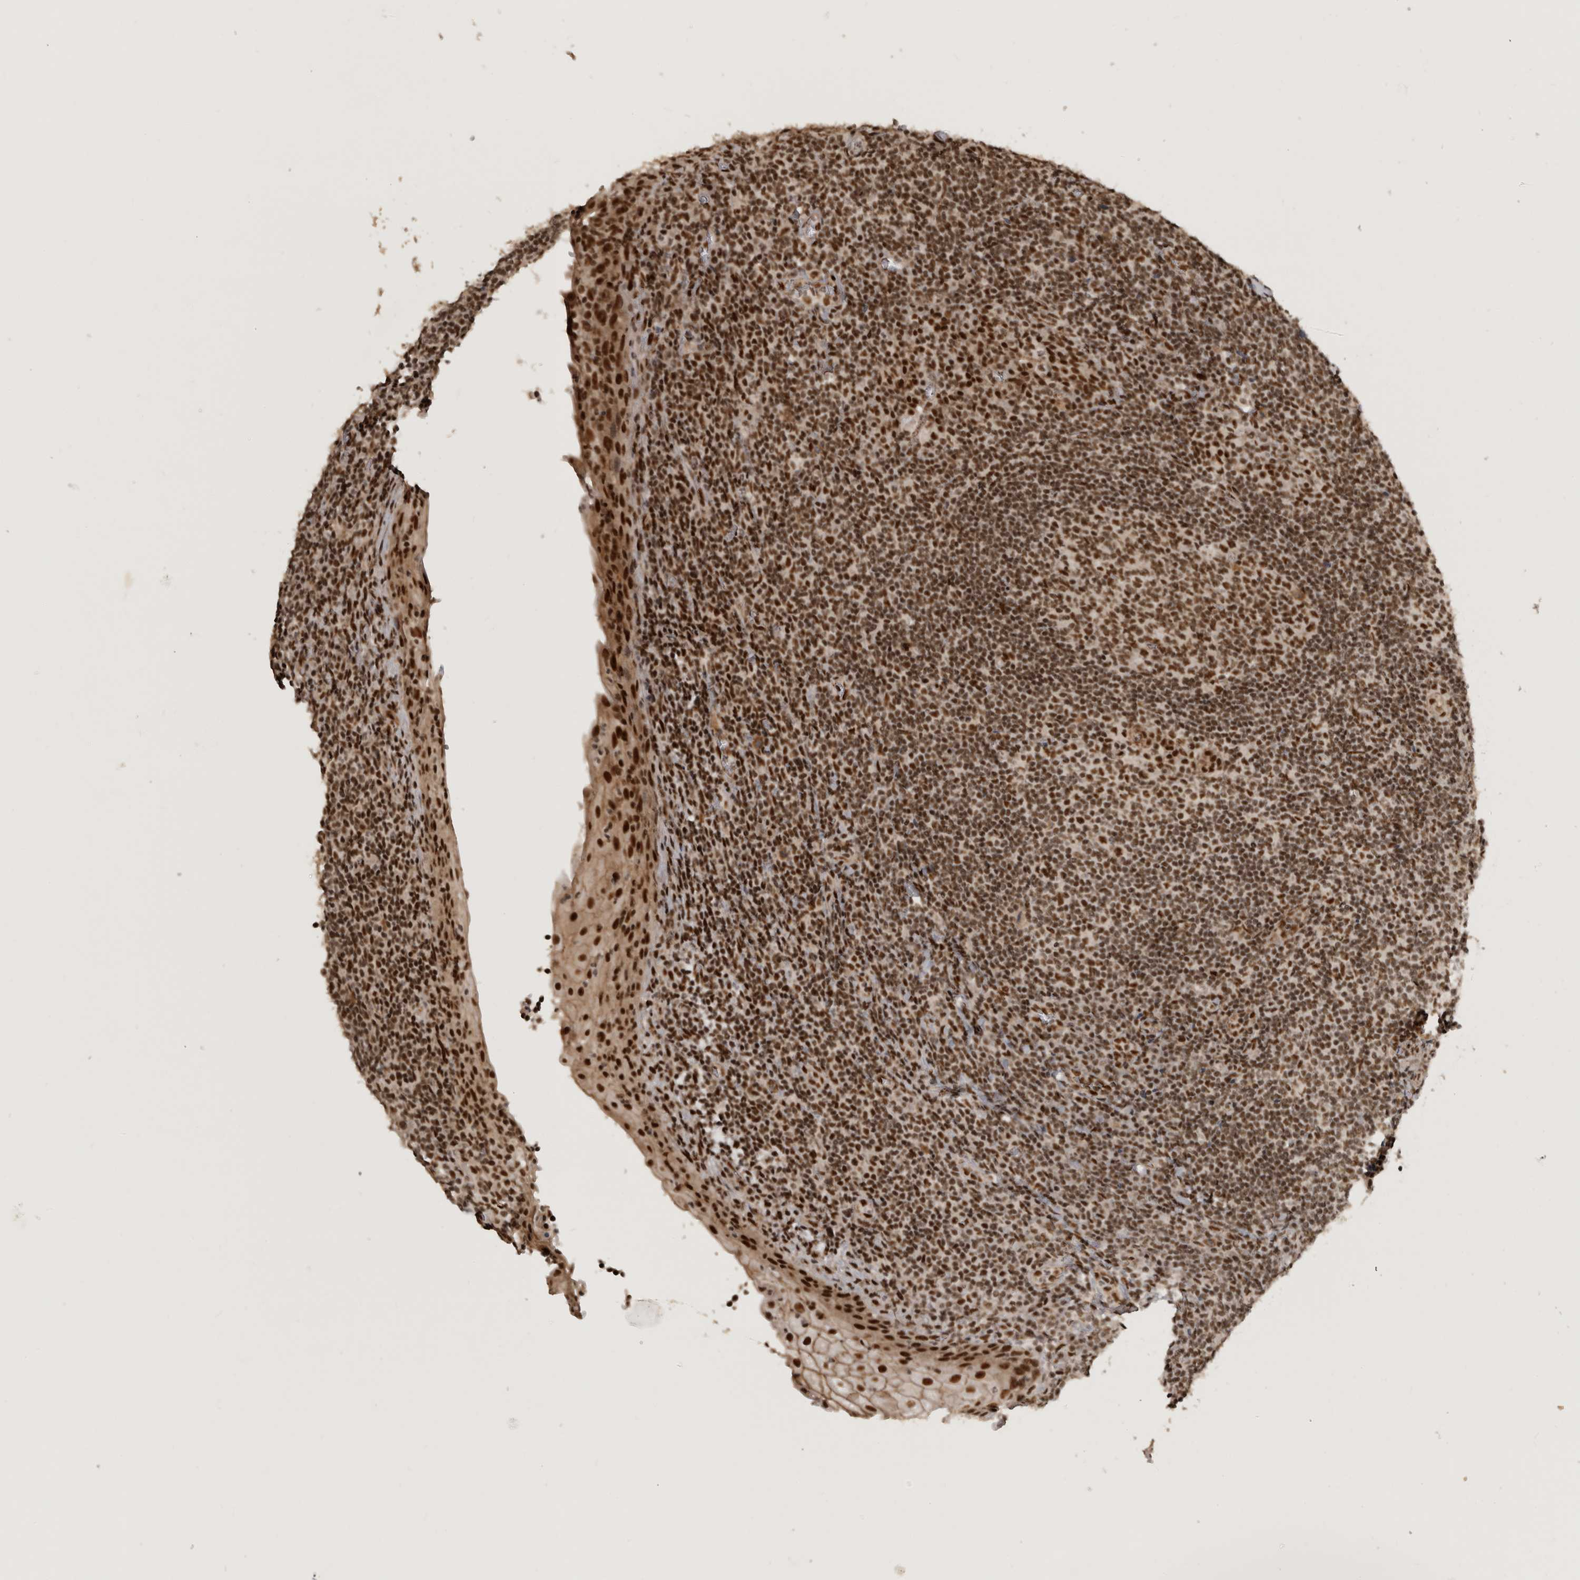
{"staining": {"intensity": "strong", "quantity": ">75%", "location": "nuclear"}, "tissue": "tonsil", "cell_type": "Germinal center cells", "image_type": "normal", "snomed": [{"axis": "morphology", "description": "Normal tissue, NOS"}, {"axis": "topography", "description": "Tonsil"}], "caption": "The micrograph shows a brown stain indicating the presence of a protein in the nuclear of germinal center cells in tonsil.", "gene": "CBLL1", "patient": {"sex": "male", "age": 37}}